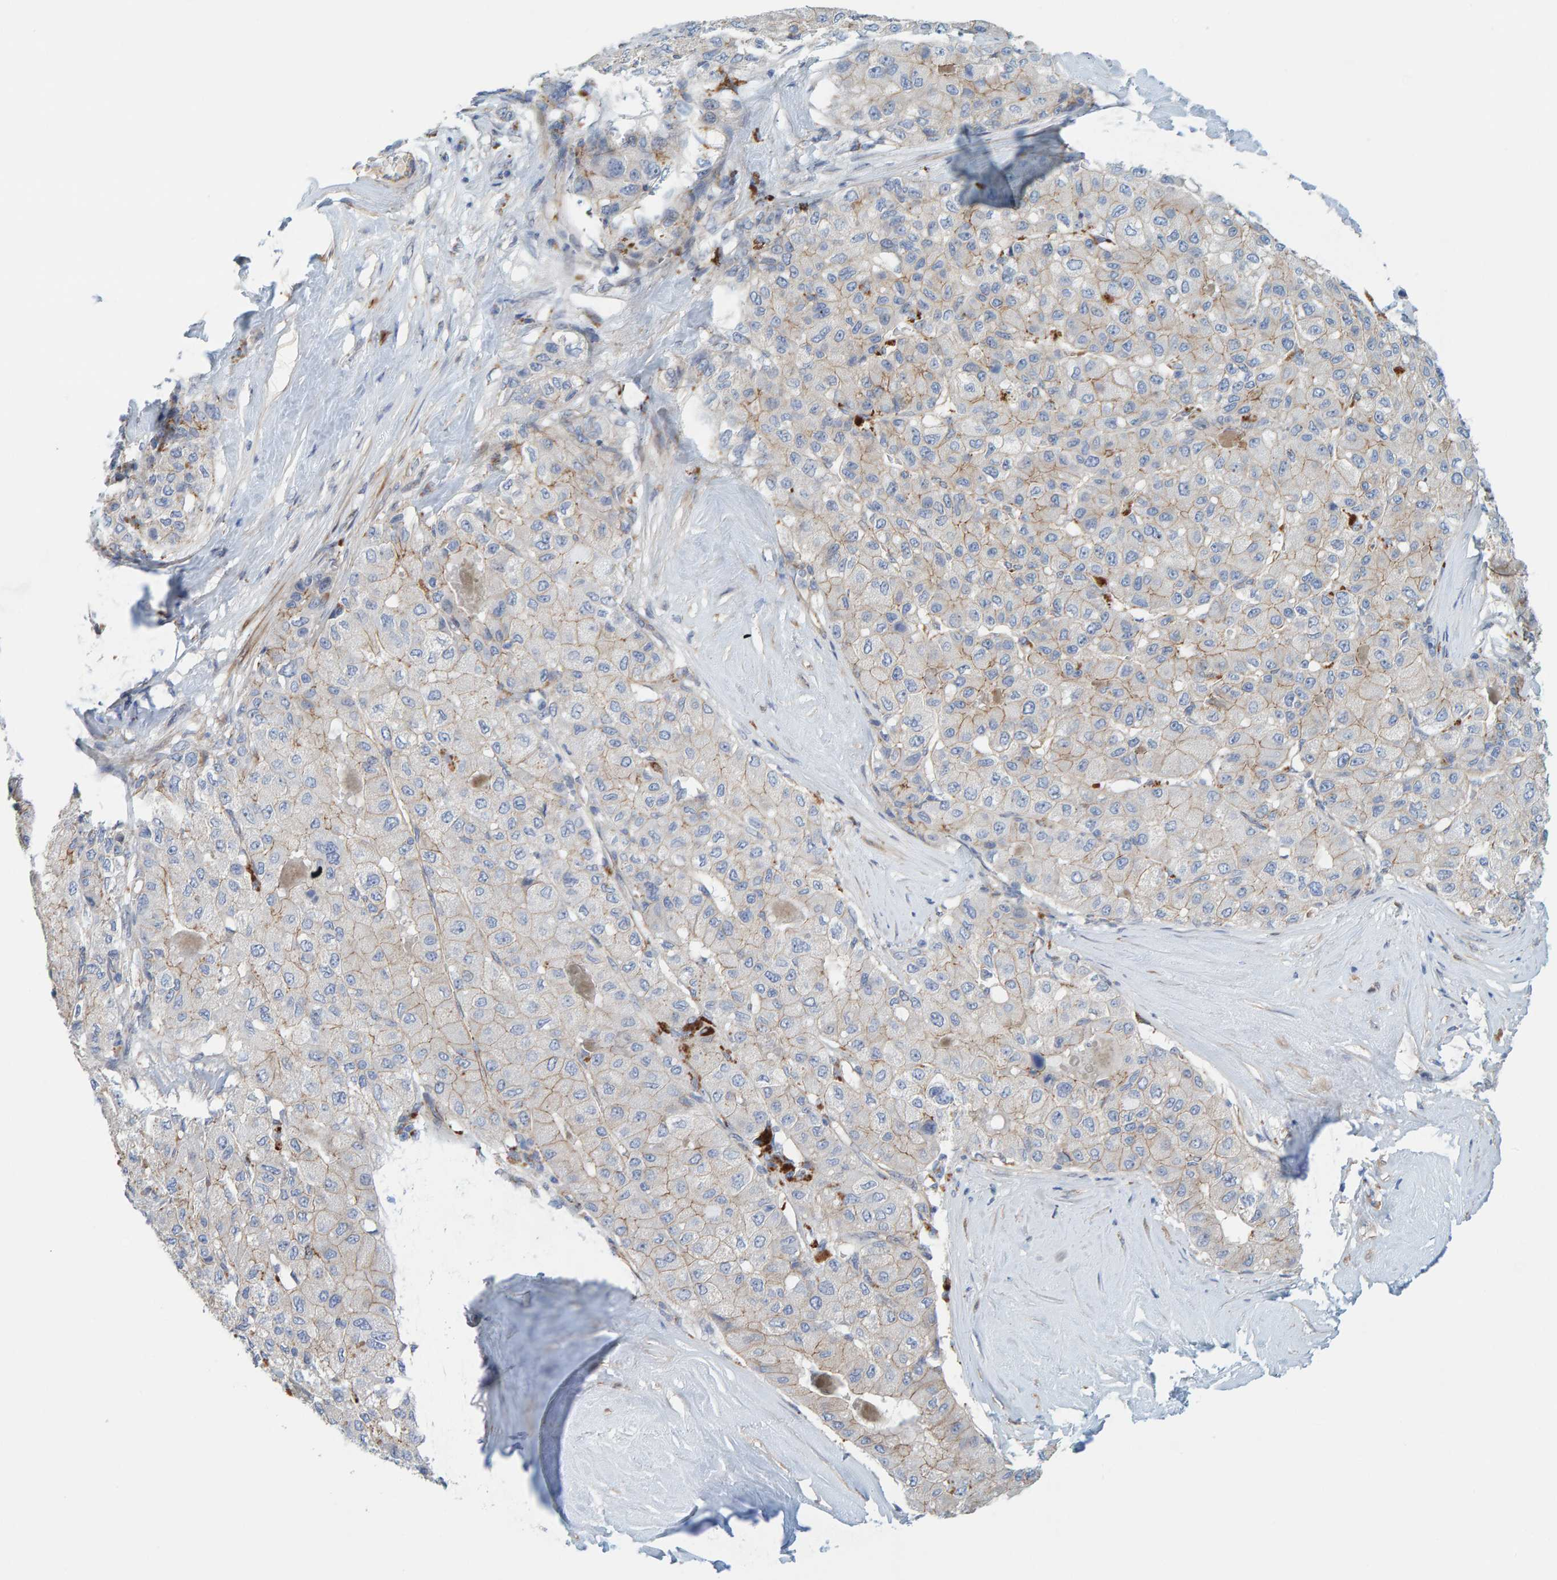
{"staining": {"intensity": "weak", "quantity": "<25%", "location": "cytoplasmic/membranous"}, "tissue": "liver cancer", "cell_type": "Tumor cells", "image_type": "cancer", "snomed": [{"axis": "morphology", "description": "Carcinoma, Hepatocellular, NOS"}, {"axis": "topography", "description": "Liver"}], "caption": "DAB immunohistochemical staining of hepatocellular carcinoma (liver) displays no significant positivity in tumor cells.", "gene": "KRBA2", "patient": {"sex": "male", "age": 80}}